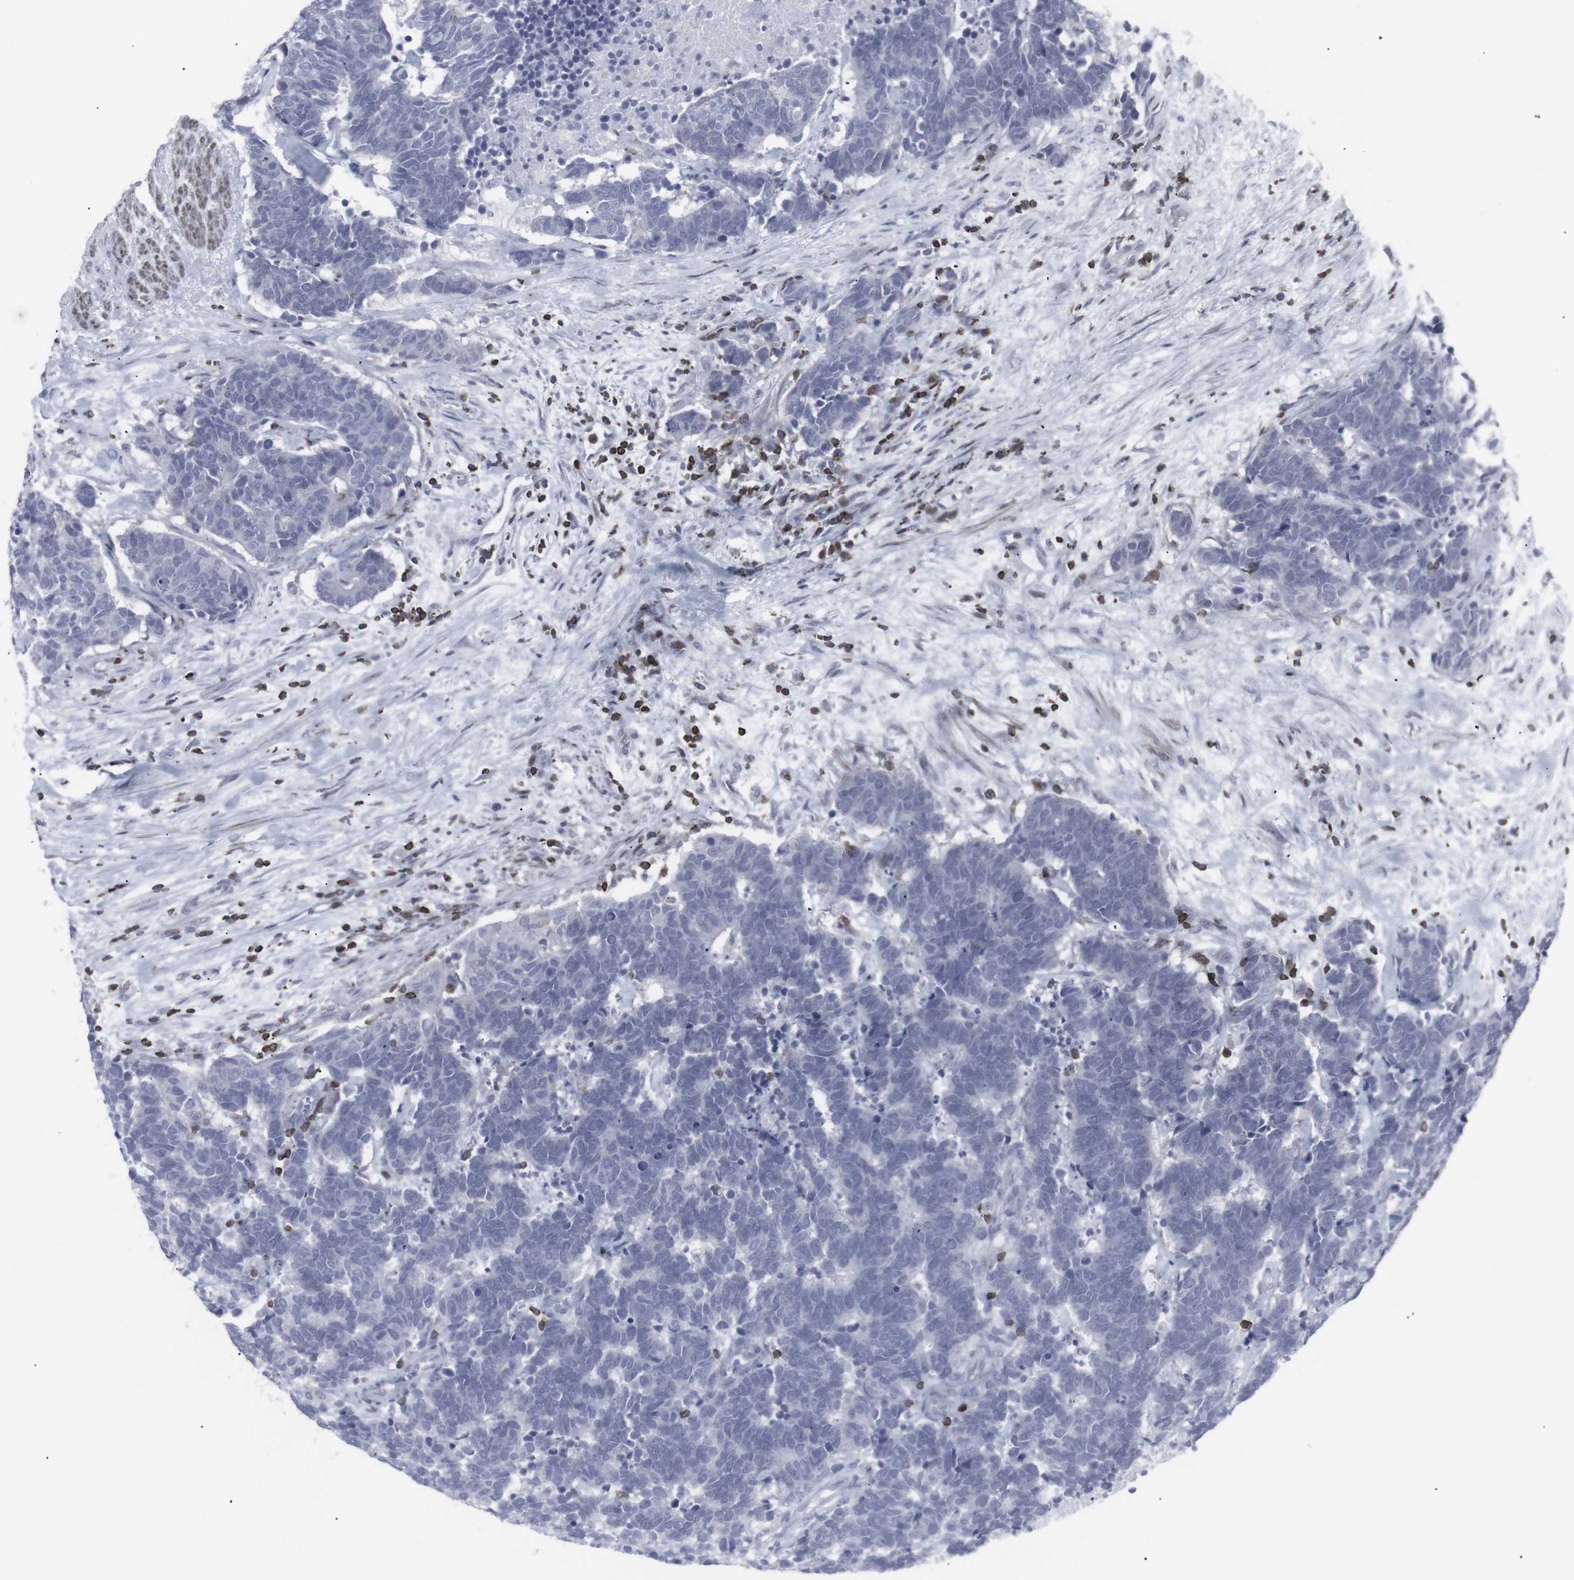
{"staining": {"intensity": "negative", "quantity": "none", "location": "none"}, "tissue": "carcinoid", "cell_type": "Tumor cells", "image_type": "cancer", "snomed": [{"axis": "morphology", "description": "Carcinoma, NOS"}, {"axis": "morphology", "description": "Carcinoid, malignant, NOS"}, {"axis": "topography", "description": "Urinary bladder"}], "caption": "Immunohistochemical staining of carcinoid (malignant) shows no significant staining in tumor cells.", "gene": "APOBEC2", "patient": {"sex": "male", "age": 57}}